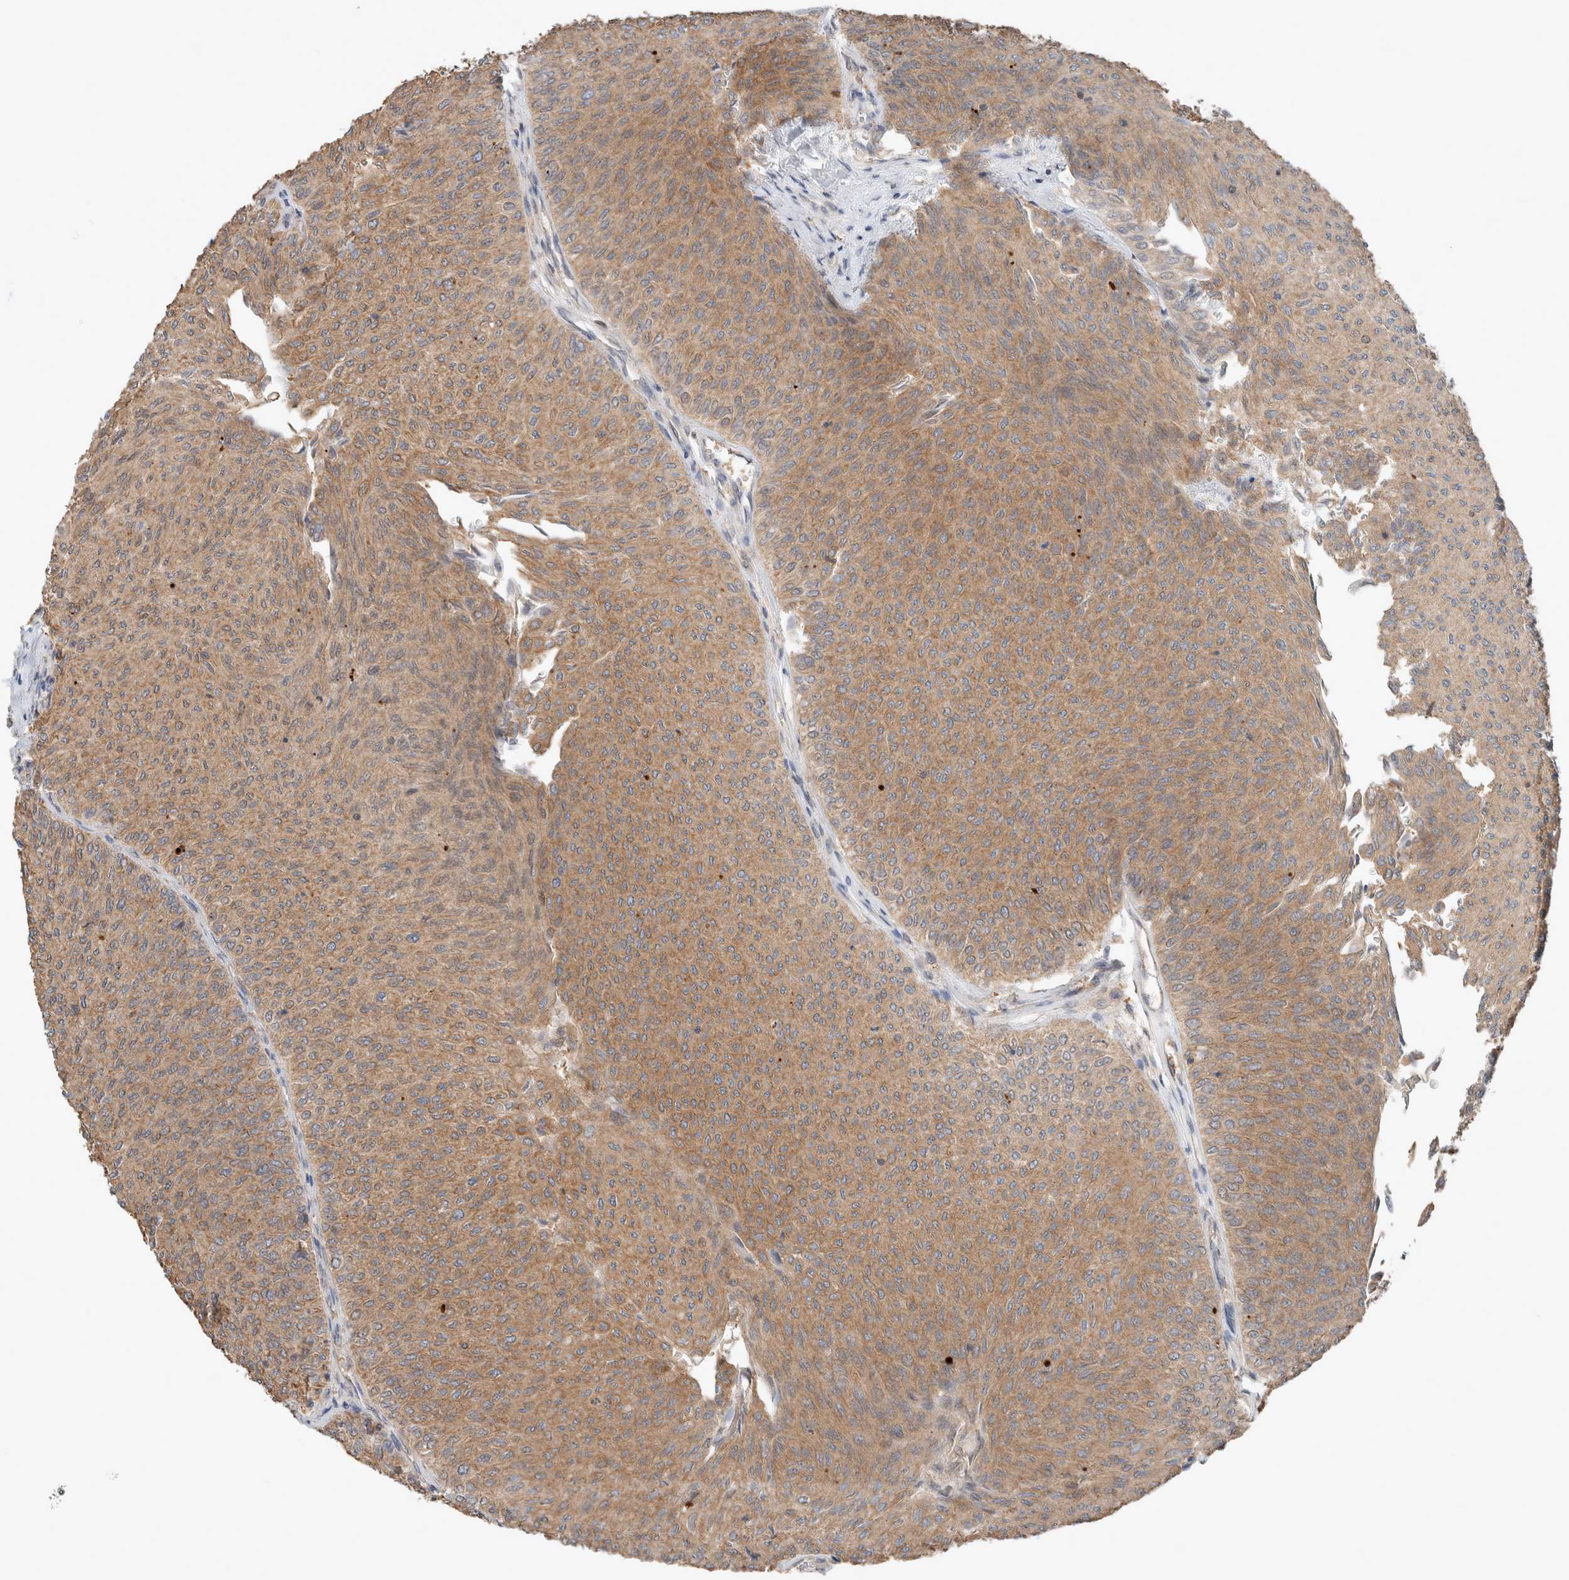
{"staining": {"intensity": "moderate", "quantity": ">75%", "location": "cytoplasmic/membranous"}, "tissue": "urothelial cancer", "cell_type": "Tumor cells", "image_type": "cancer", "snomed": [{"axis": "morphology", "description": "Urothelial carcinoma, Low grade"}, {"axis": "topography", "description": "Urinary bladder"}], "caption": "A brown stain labels moderate cytoplasmic/membranous expression of a protein in human urothelial carcinoma (low-grade) tumor cells.", "gene": "XPNPEP1", "patient": {"sex": "male", "age": 78}}